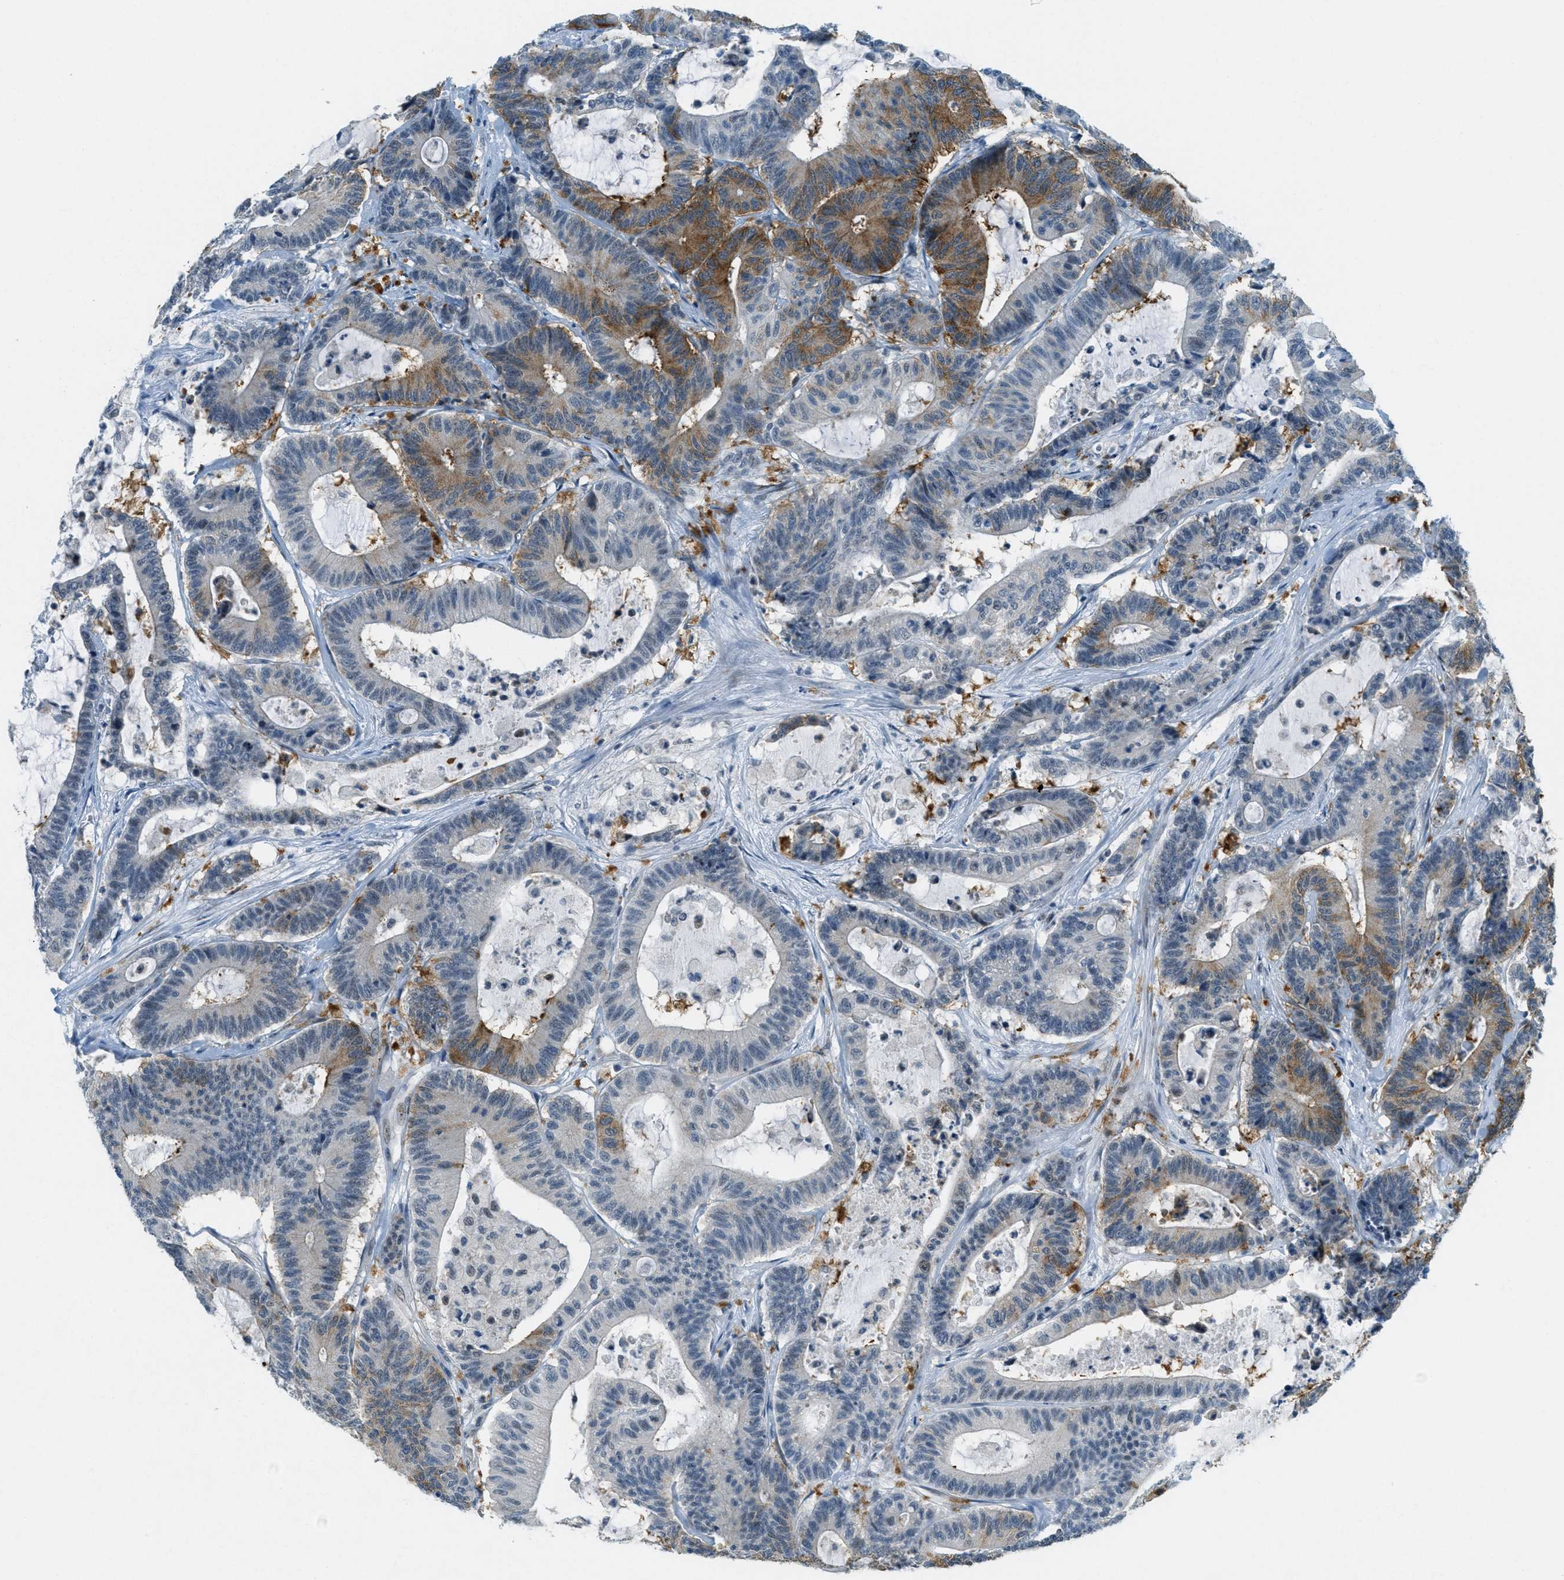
{"staining": {"intensity": "moderate", "quantity": "25%-75%", "location": "cytoplasmic/membranous"}, "tissue": "colorectal cancer", "cell_type": "Tumor cells", "image_type": "cancer", "snomed": [{"axis": "morphology", "description": "Adenocarcinoma, NOS"}, {"axis": "topography", "description": "Colon"}], "caption": "Human colorectal cancer stained for a protein (brown) displays moderate cytoplasmic/membranous positive staining in approximately 25%-75% of tumor cells.", "gene": "FYN", "patient": {"sex": "female", "age": 84}}